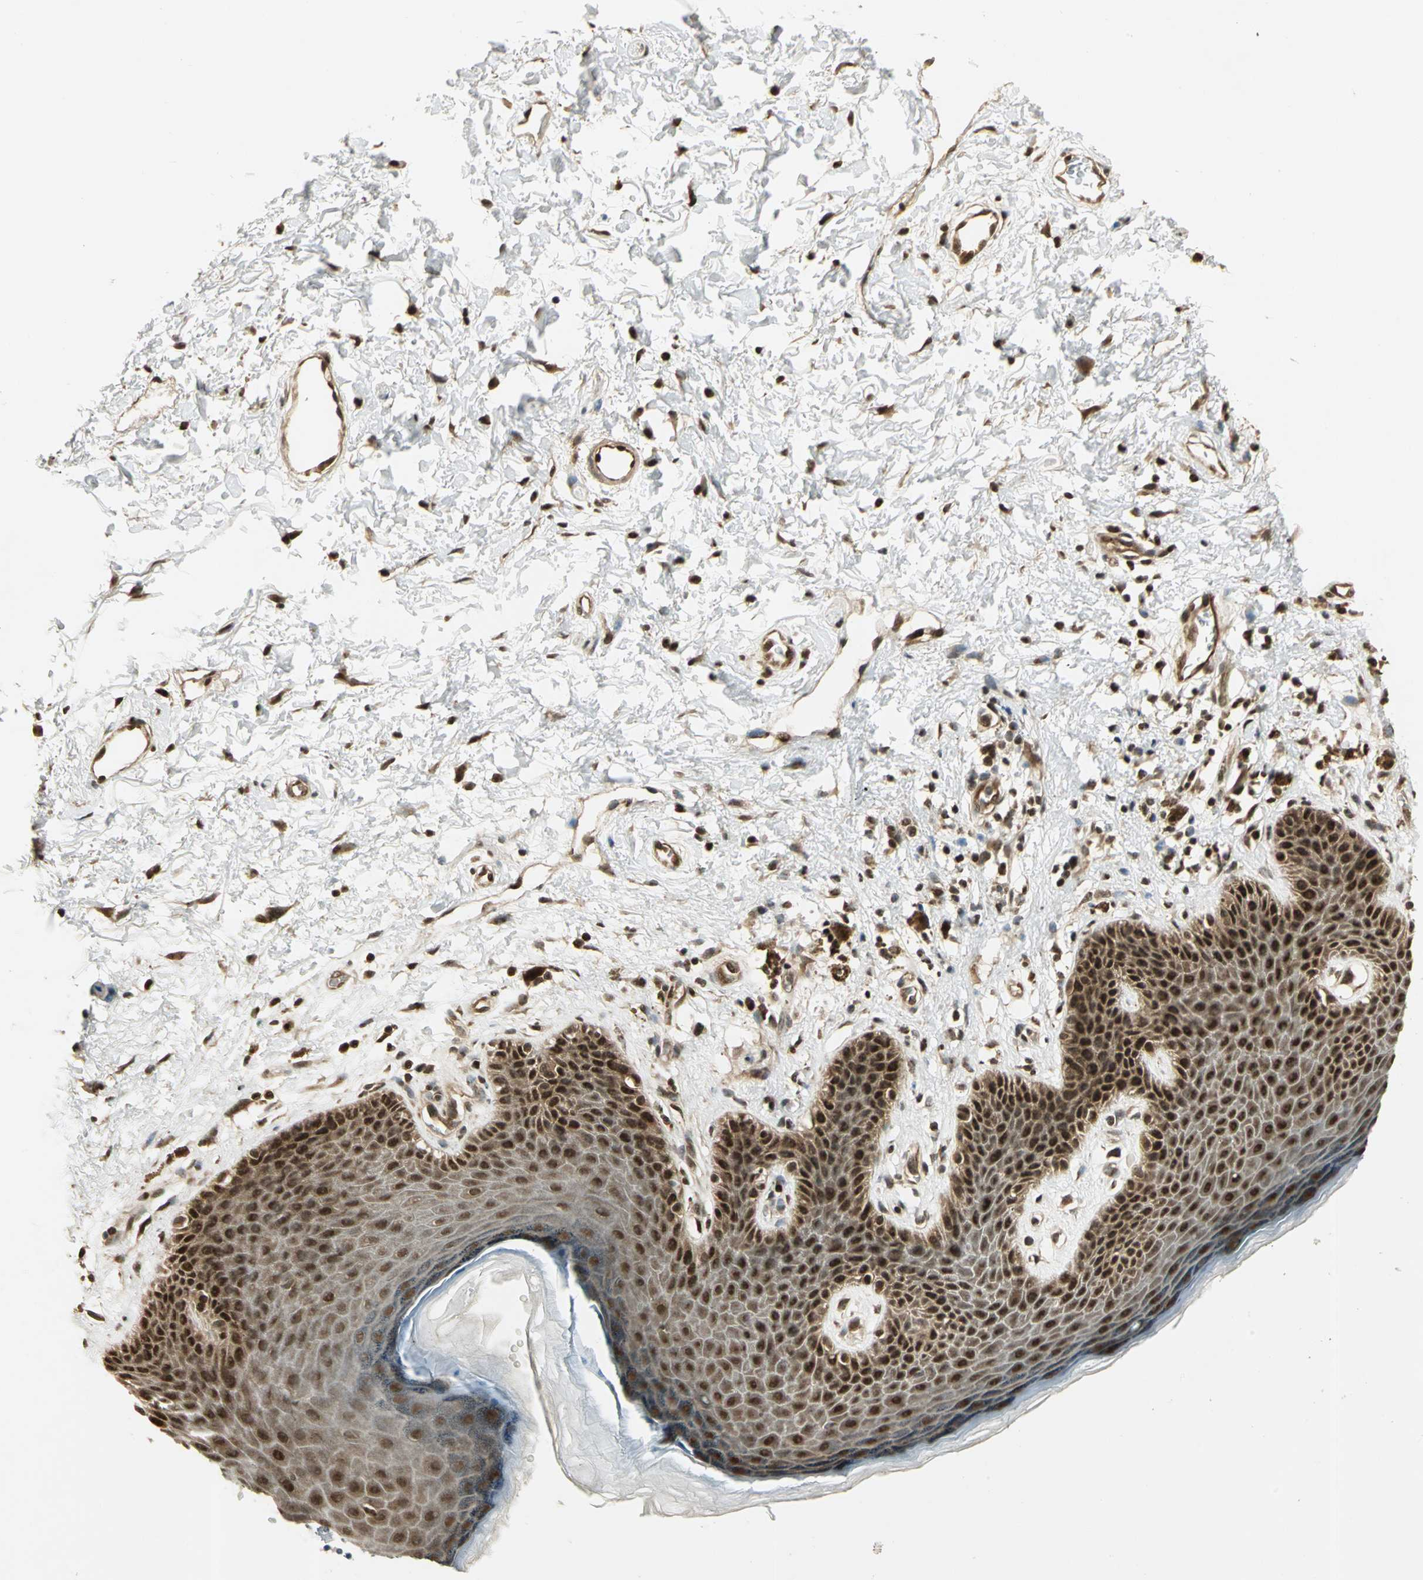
{"staining": {"intensity": "strong", "quantity": ">75%", "location": "nuclear"}, "tissue": "skin", "cell_type": "Epidermal cells", "image_type": "normal", "snomed": [{"axis": "morphology", "description": "Normal tissue, NOS"}, {"axis": "topography", "description": "Anal"}], "caption": "The image reveals a brown stain indicating the presence of a protein in the nuclear of epidermal cells in skin. Immunohistochemistry (ihc) stains the protein of interest in brown and the nuclei are stained blue.", "gene": "PSMC3", "patient": {"sex": "female", "age": 46}}